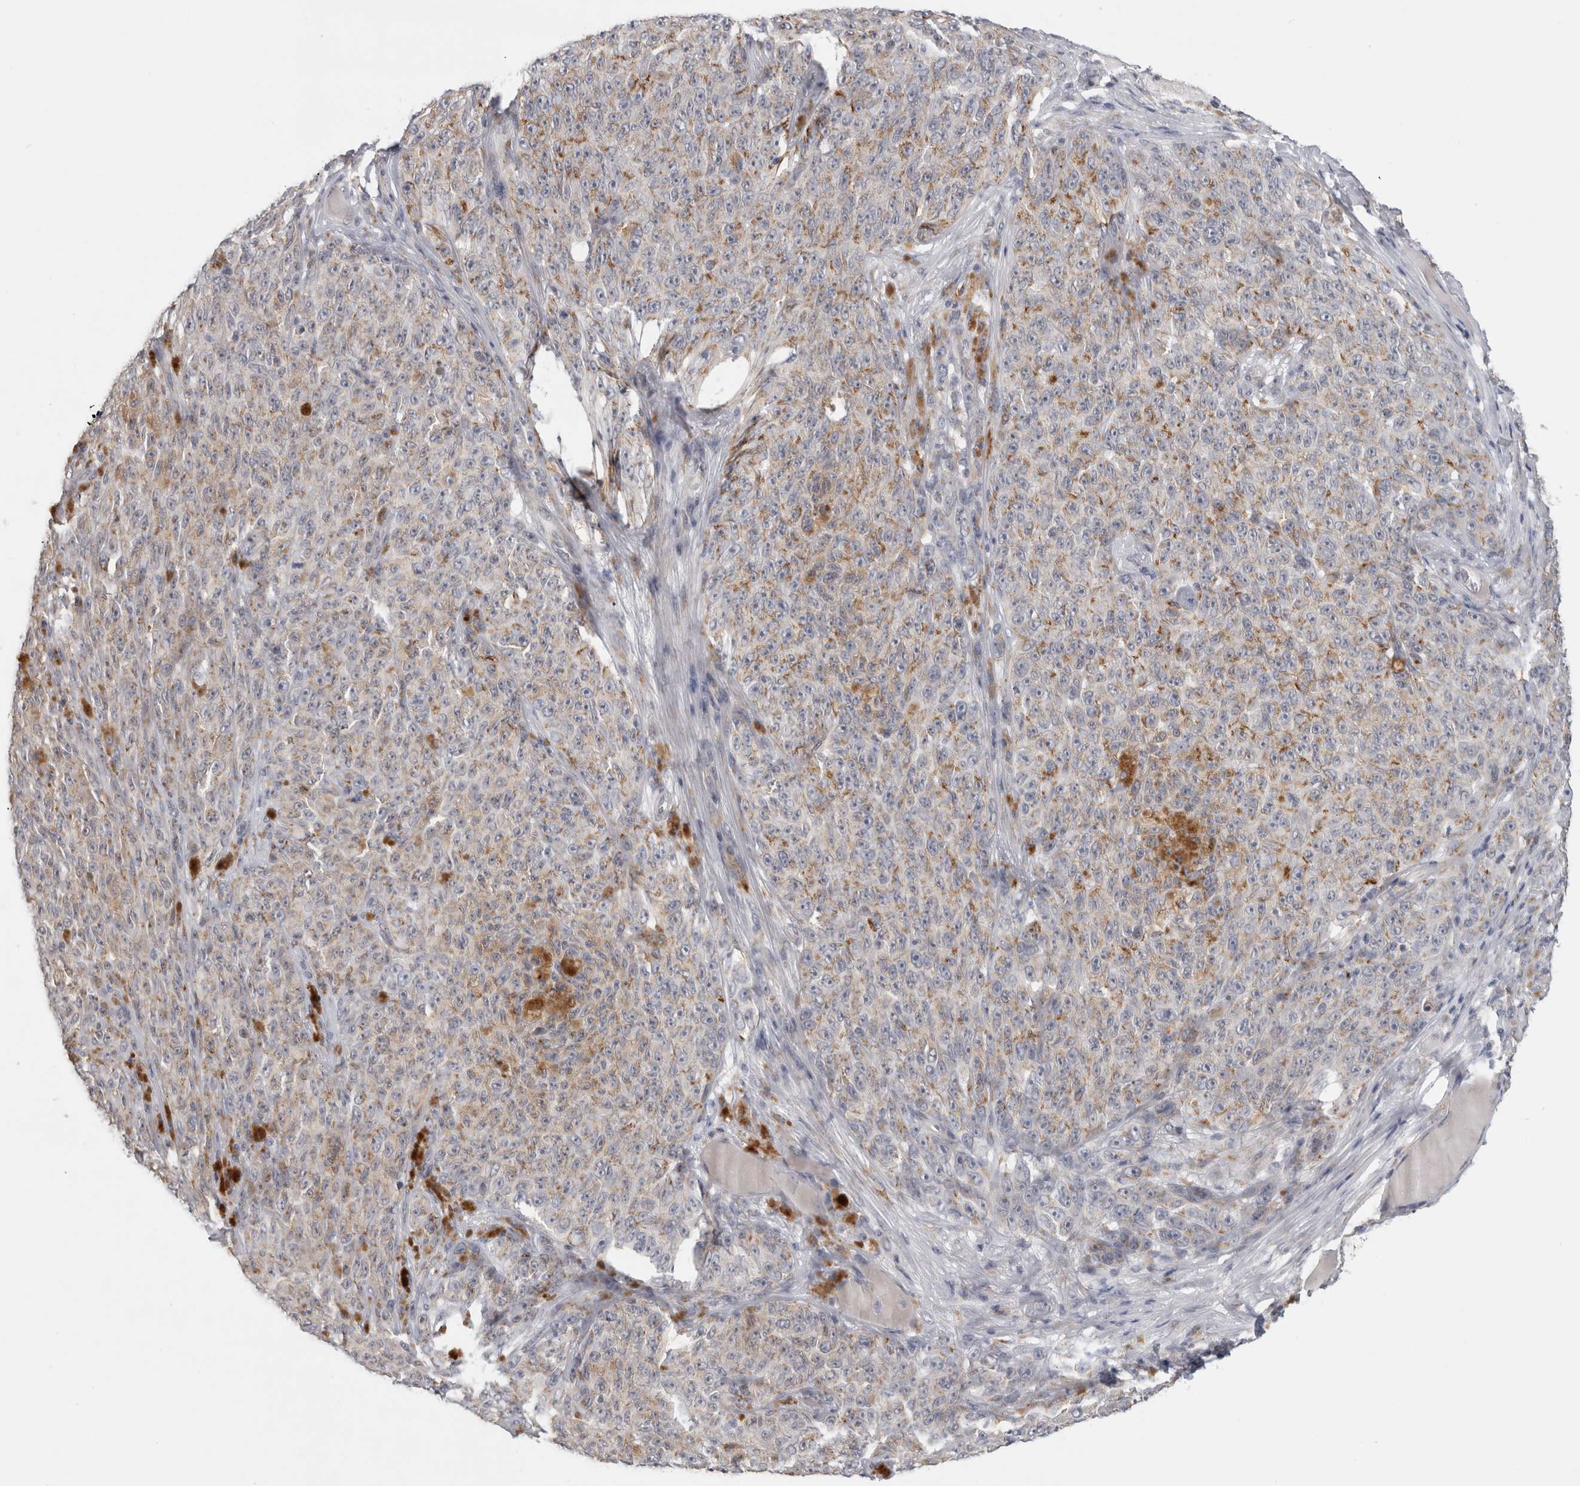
{"staining": {"intensity": "moderate", "quantity": ">75%", "location": "cytoplasmic/membranous"}, "tissue": "melanoma", "cell_type": "Tumor cells", "image_type": "cancer", "snomed": [{"axis": "morphology", "description": "Malignant melanoma, NOS"}, {"axis": "topography", "description": "Skin"}], "caption": "A medium amount of moderate cytoplasmic/membranous staining is identified in about >75% of tumor cells in melanoma tissue.", "gene": "MGAT1", "patient": {"sex": "female", "age": 82}}